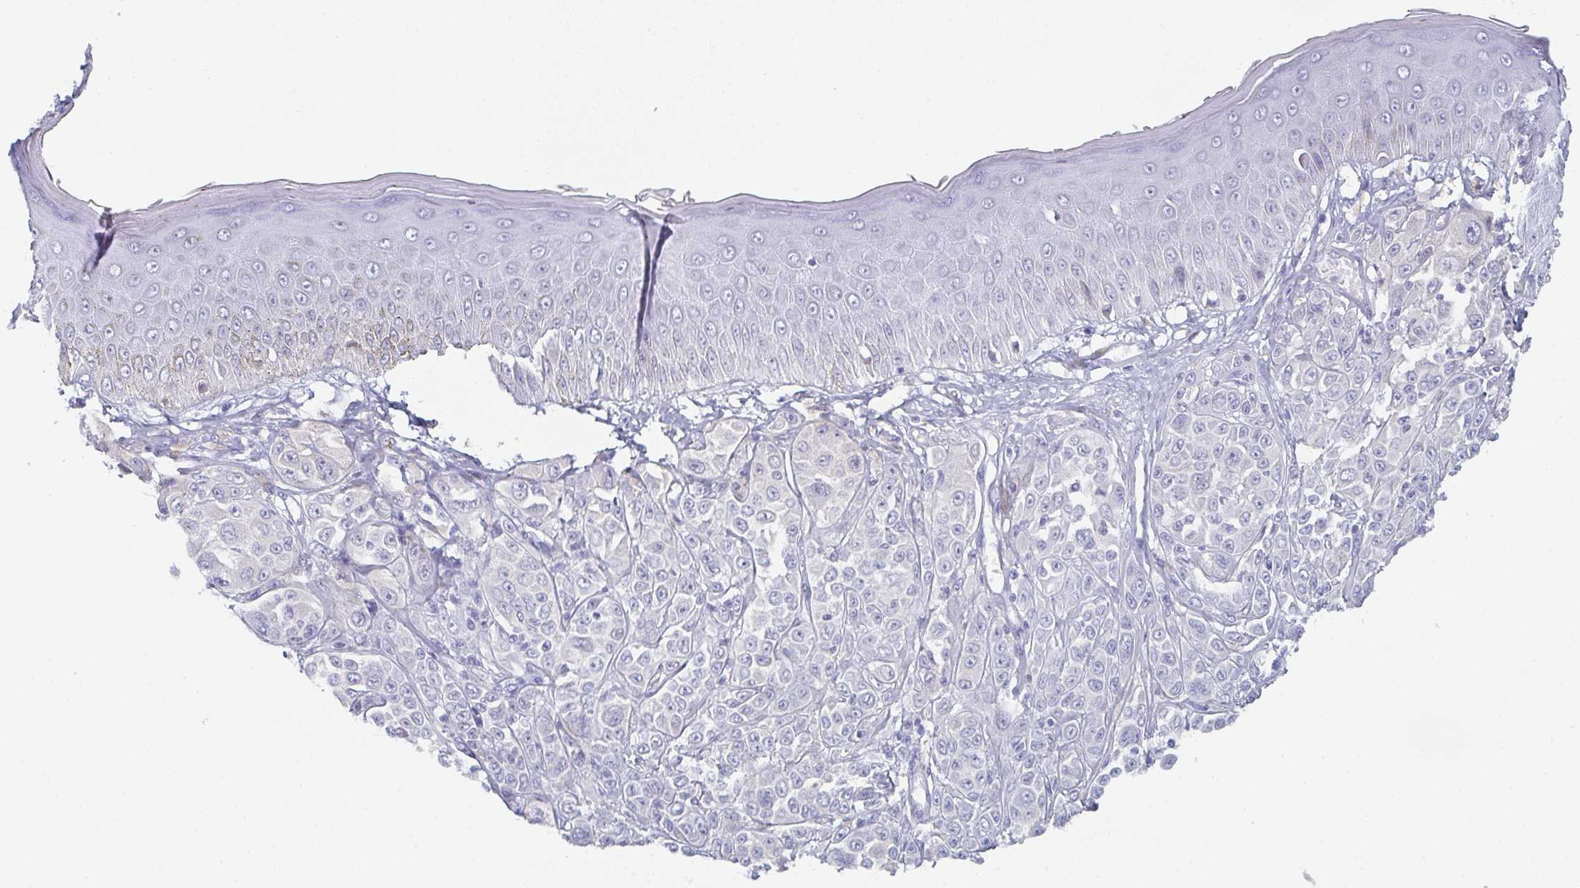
{"staining": {"intensity": "negative", "quantity": "none", "location": "none"}, "tissue": "melanoma", "cell_type": "Tumor cells", "image_type": "cancer", "snomed": [{"axis": "morphology", "description": "Malignant melanoma, NOS"}, {"axis": "topography", "description": "Skin"}], "caption": "Protein analysis of melanoma demonstrates no significant staining in tumor cells.", "gene": "DYDC2", "patient": {"sex": "male", "age": 67}}